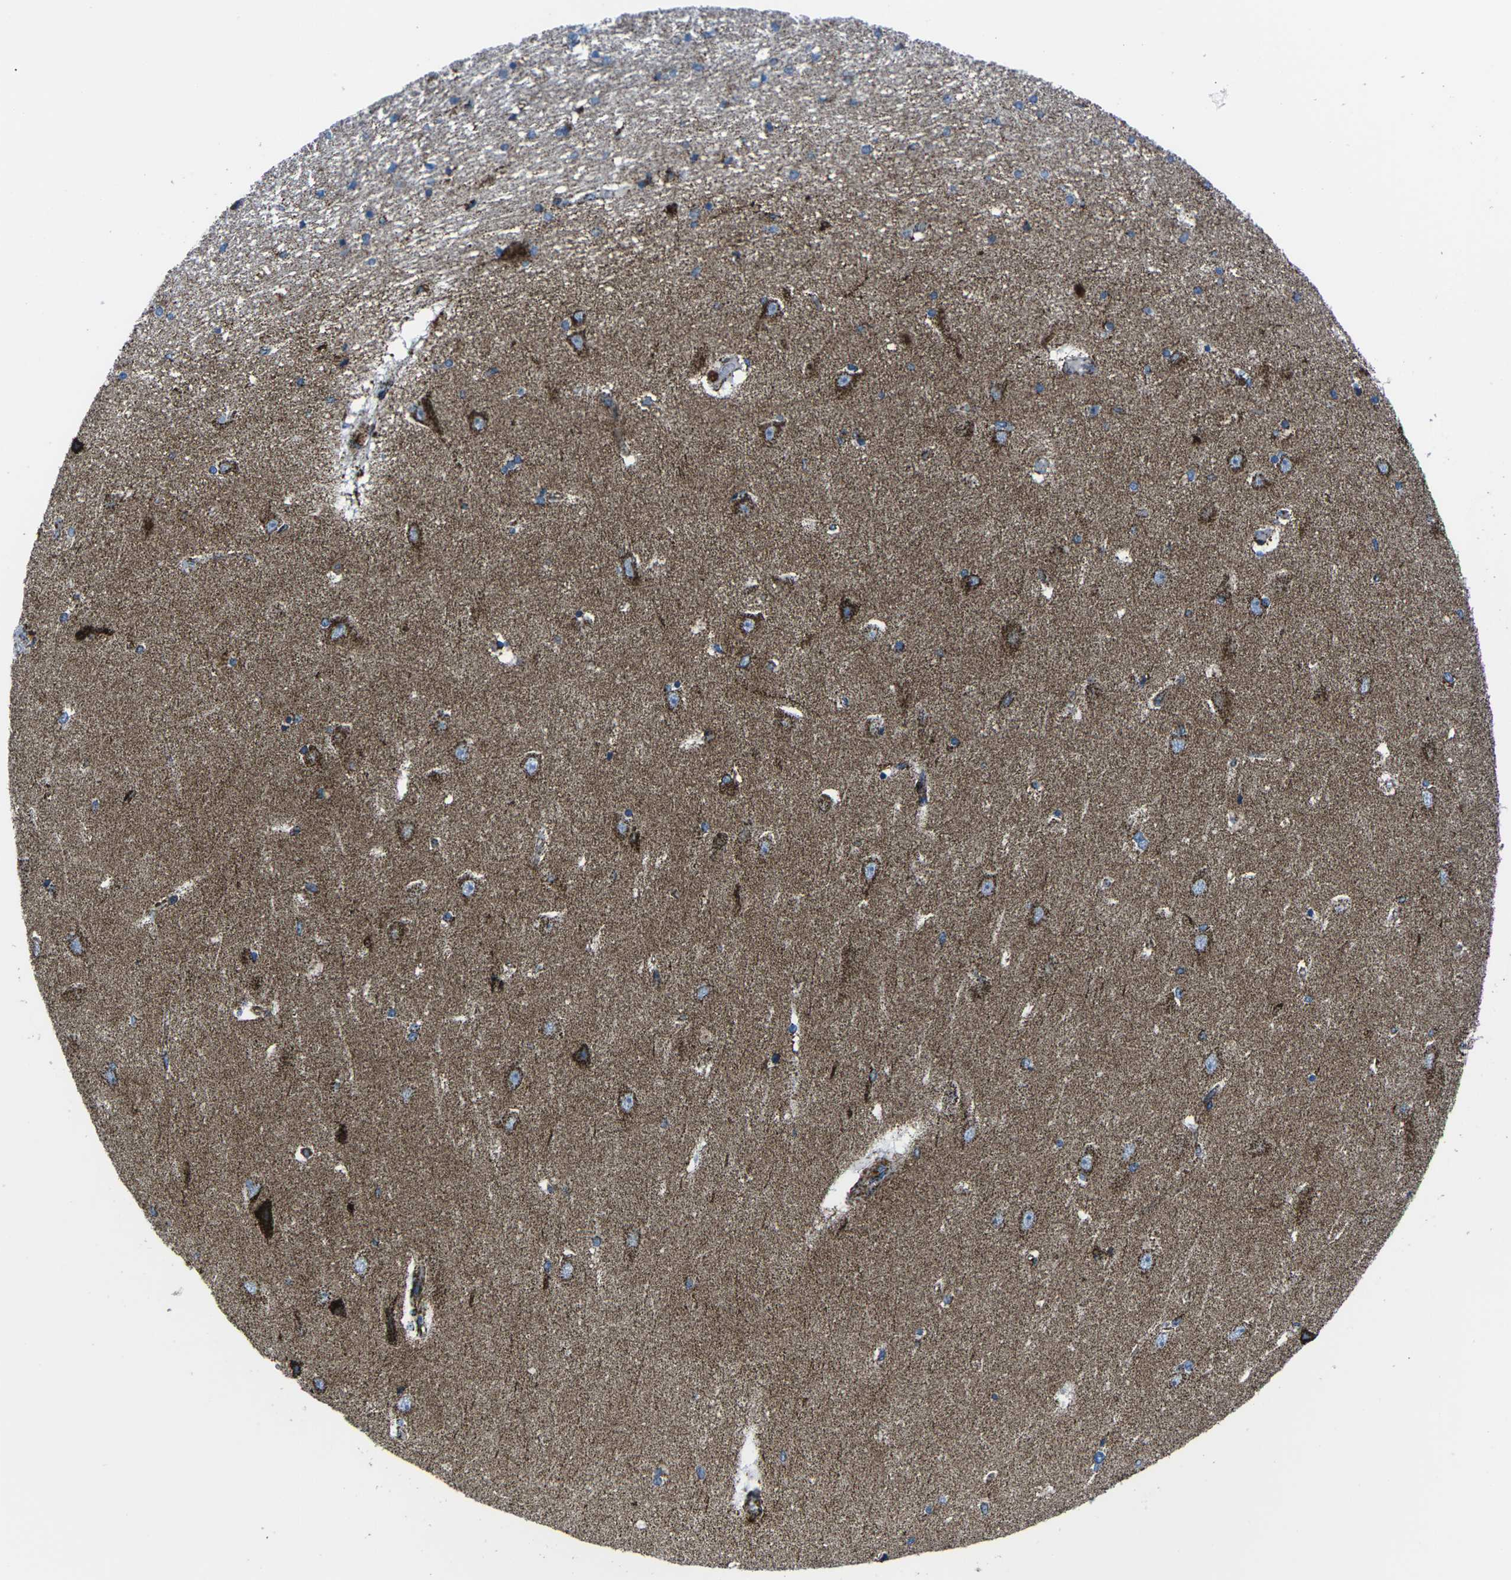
{"staining": {"intensity": "strong", "quantity": "<25%", "location": "cytoplasmic/membranous"}, "tissue": "hippocampus", "cell_type": "Glial cells", "image_type": "normal", "snomed": [{"axis": "morphology", "description": "Normal tissue, NOS"}, {"axis": "topography", "description": "Hippocampus"}], "caption": "DAB immunohistochemical staining of normal hippocampus shows strong cytoplasmic/membranous protein expression in approximately <25% of glial cells.", "gene": "MT", "patient": {"sex": "female", "age": 54}}